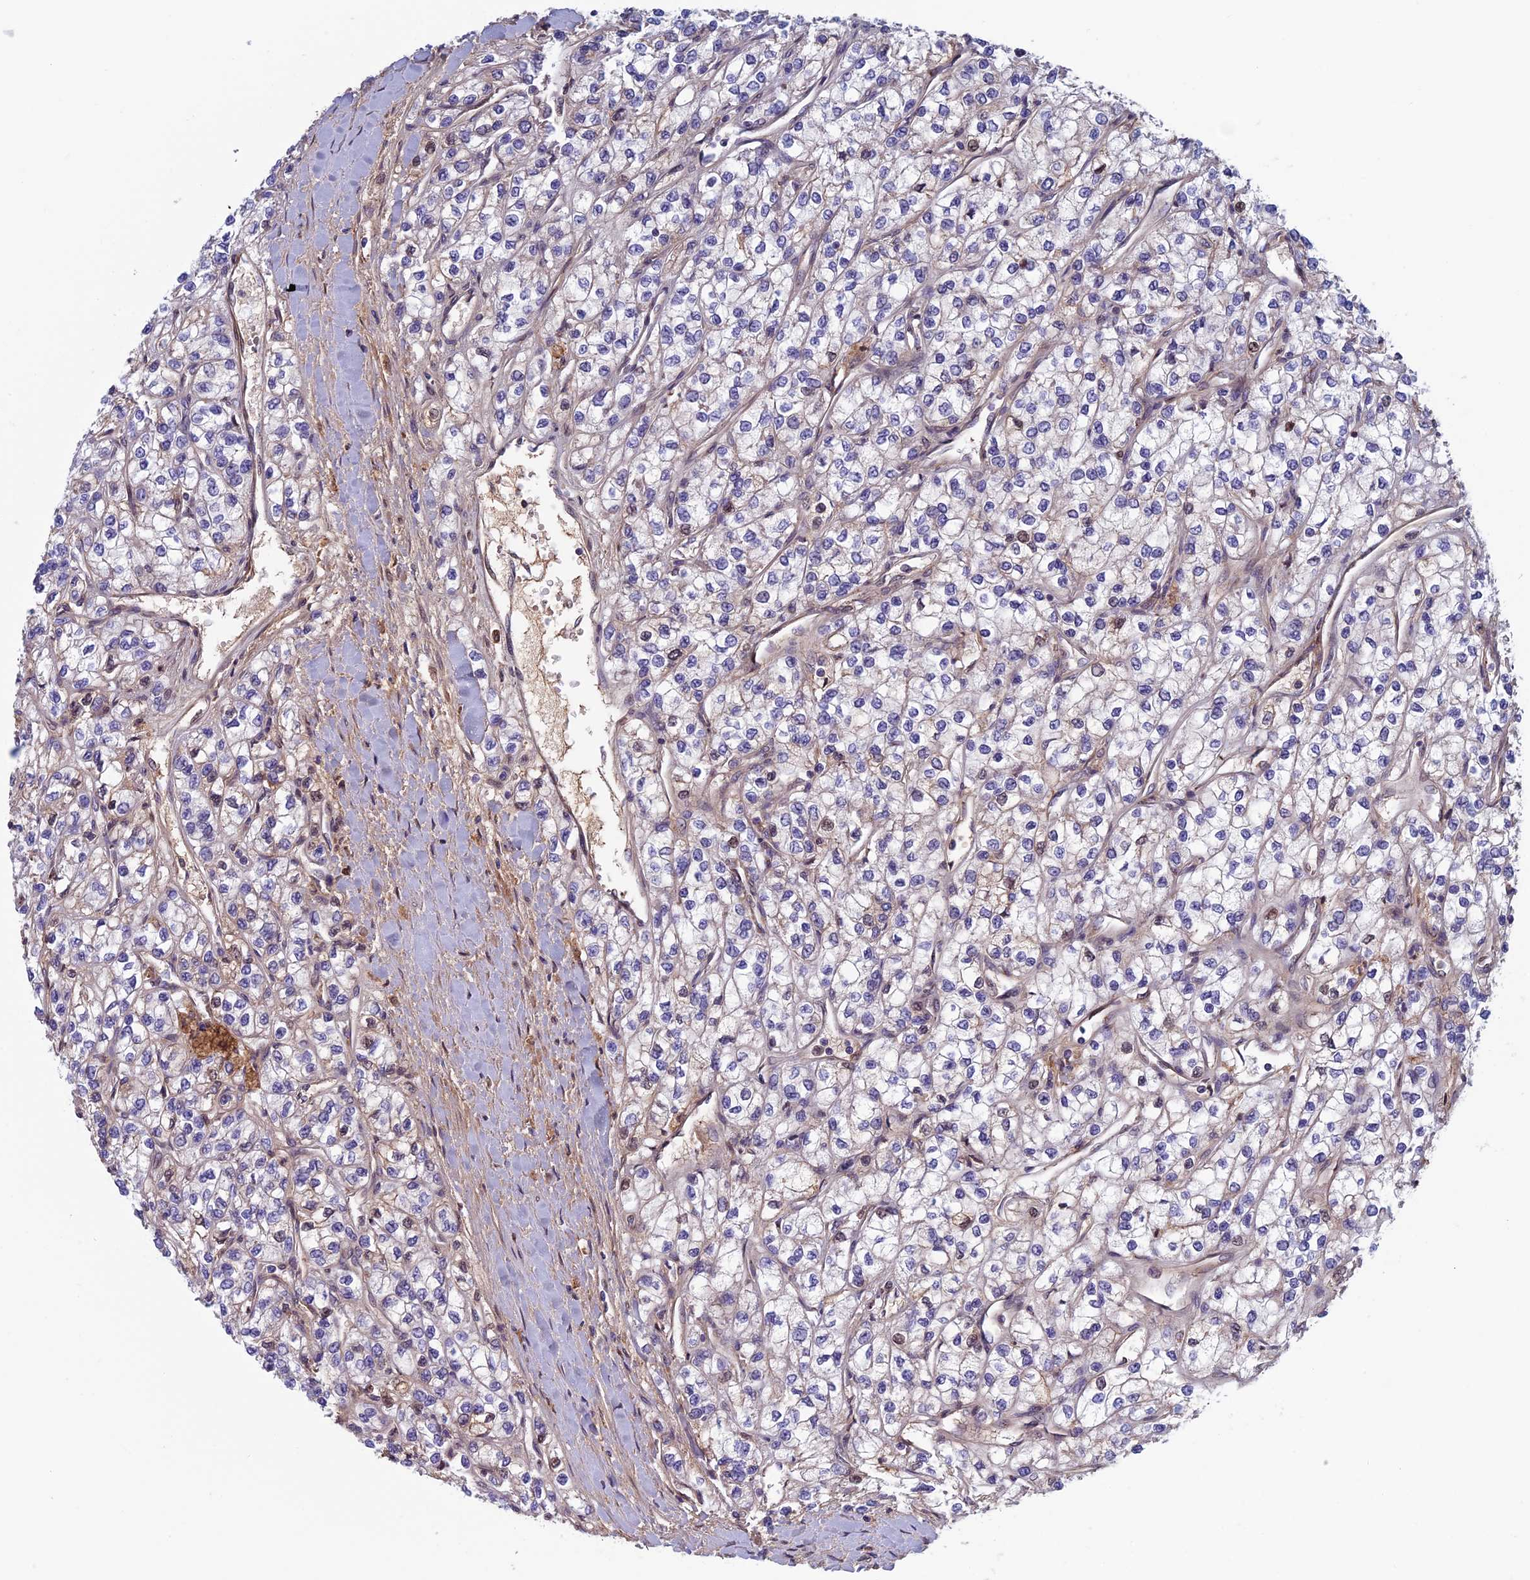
{"staining": {"intensity": "weak", "quantity": "<25%", "location": "cytoplasmic/membranous,nuclear"}, "tissue": "renal cancer", "cell_type": "Tumor cells", "image_type": "cancer", "snomed": [{"axis": "morphology", "description": "Adenocarcinoma, NOS"}, {"axis": "topography", "description": "Kidney"}], "caption": "High magnification brightfield microscopy of renal adenocarcinoma stained with DAB (3,3'-diaminobenzidine) (brown) and counterstained with hematoxylin (blue): tumor cells show no significant expression. (Stains: DAB (3,3'-diaminobenzidine) immunohistochemistry with hematoxylin counter stain, Microscopy: brightfield microscopy at high magnification).", "gene": "FADS1", "patient": {"sex": "male", "age": 80}}